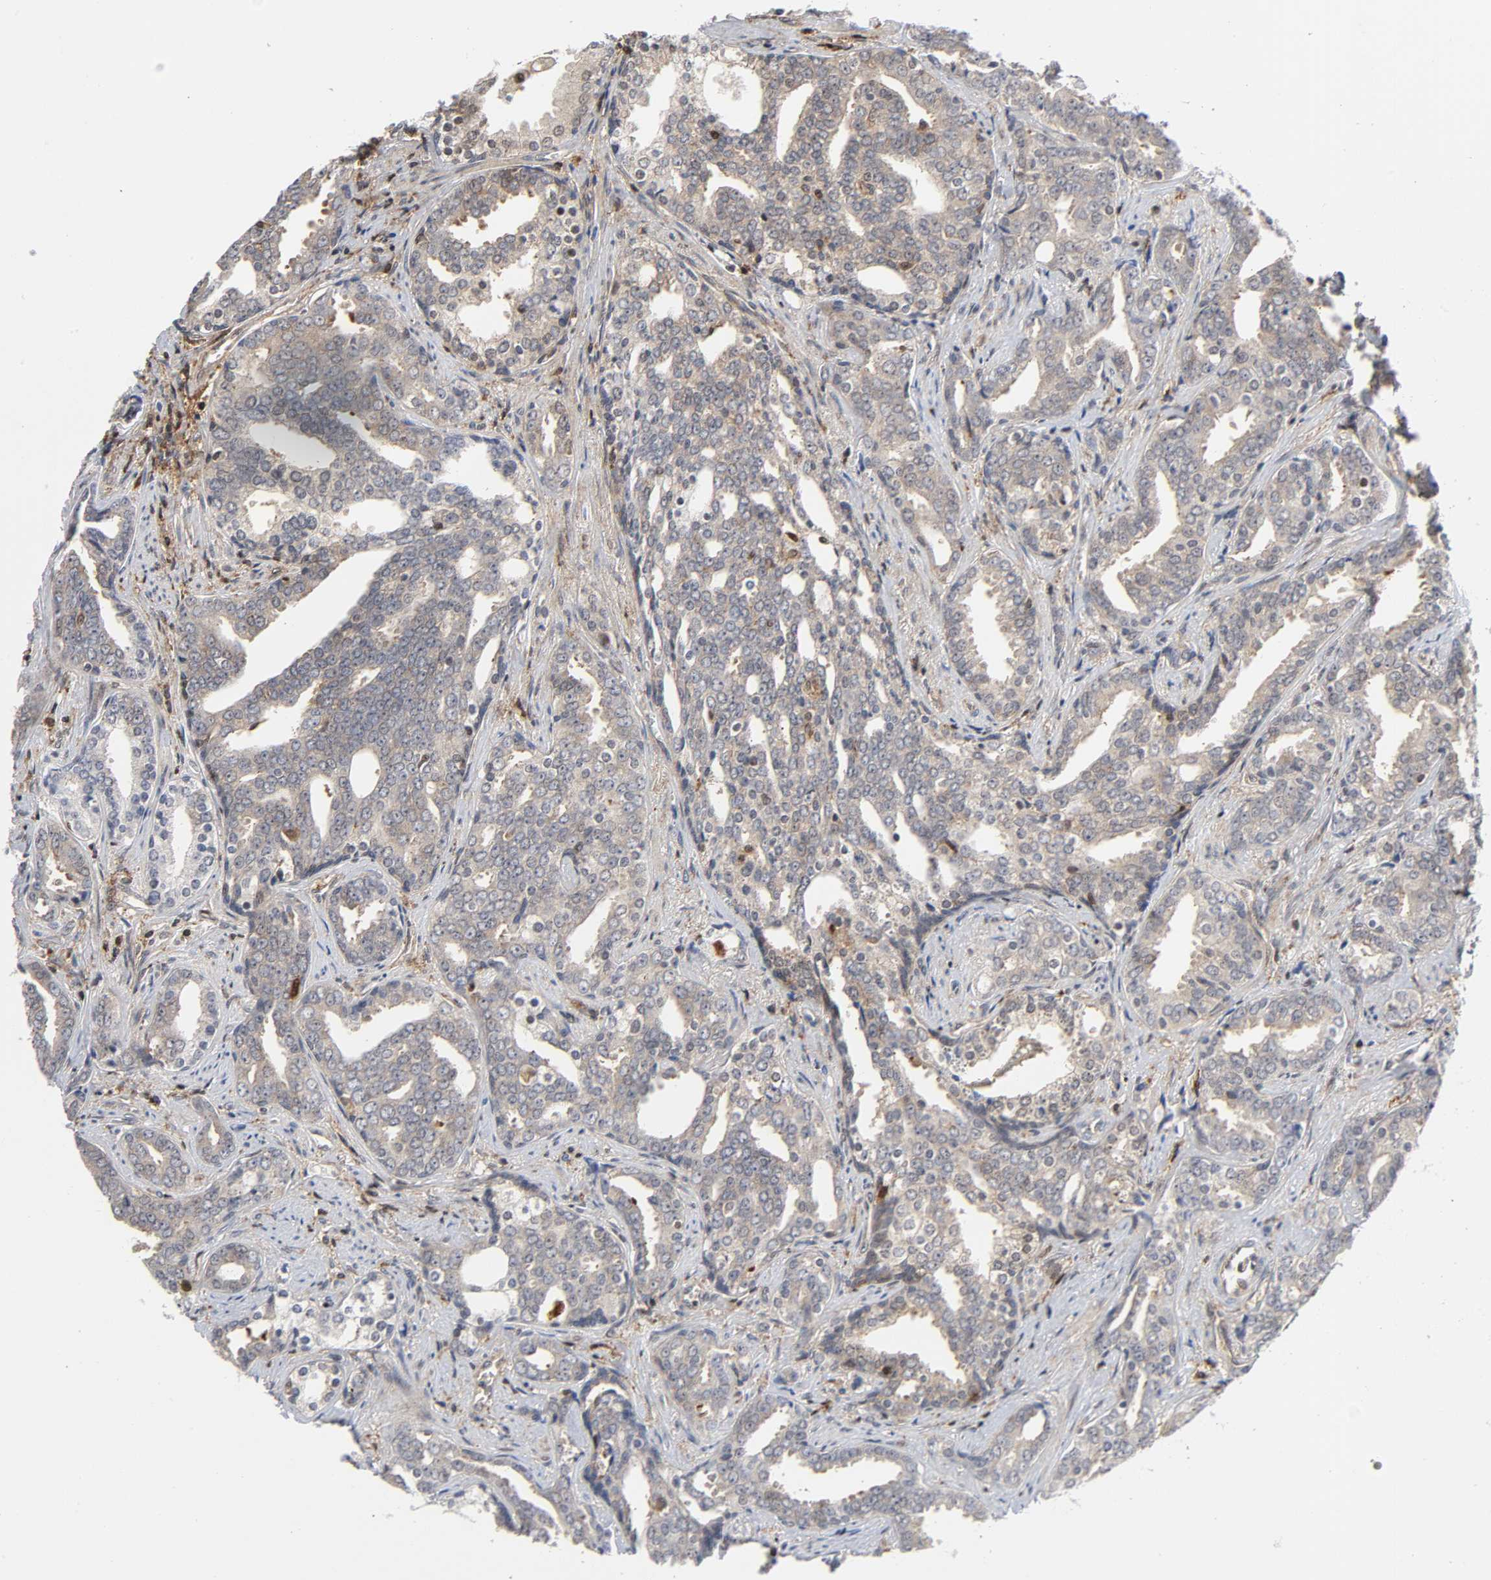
{"staining": {"intensity": "negative", "quantity": "none", "location": "none"}, "tissue": "prostate cancer", "cell_type": "Tumor cells", "image_type": "cancer", "snomed": [{"axis": "morphology", "description": "Adenocarcinoma, High grade"}, {"axis": "topography", "description": "Prostate"}], "caption": "A high-resolution micrograph shows IHC staining of prostate cancer, which reveals no significant staining in tumor cells.", "gene": "MAPK1", "patient": {"sex": "male", "age": 67}}